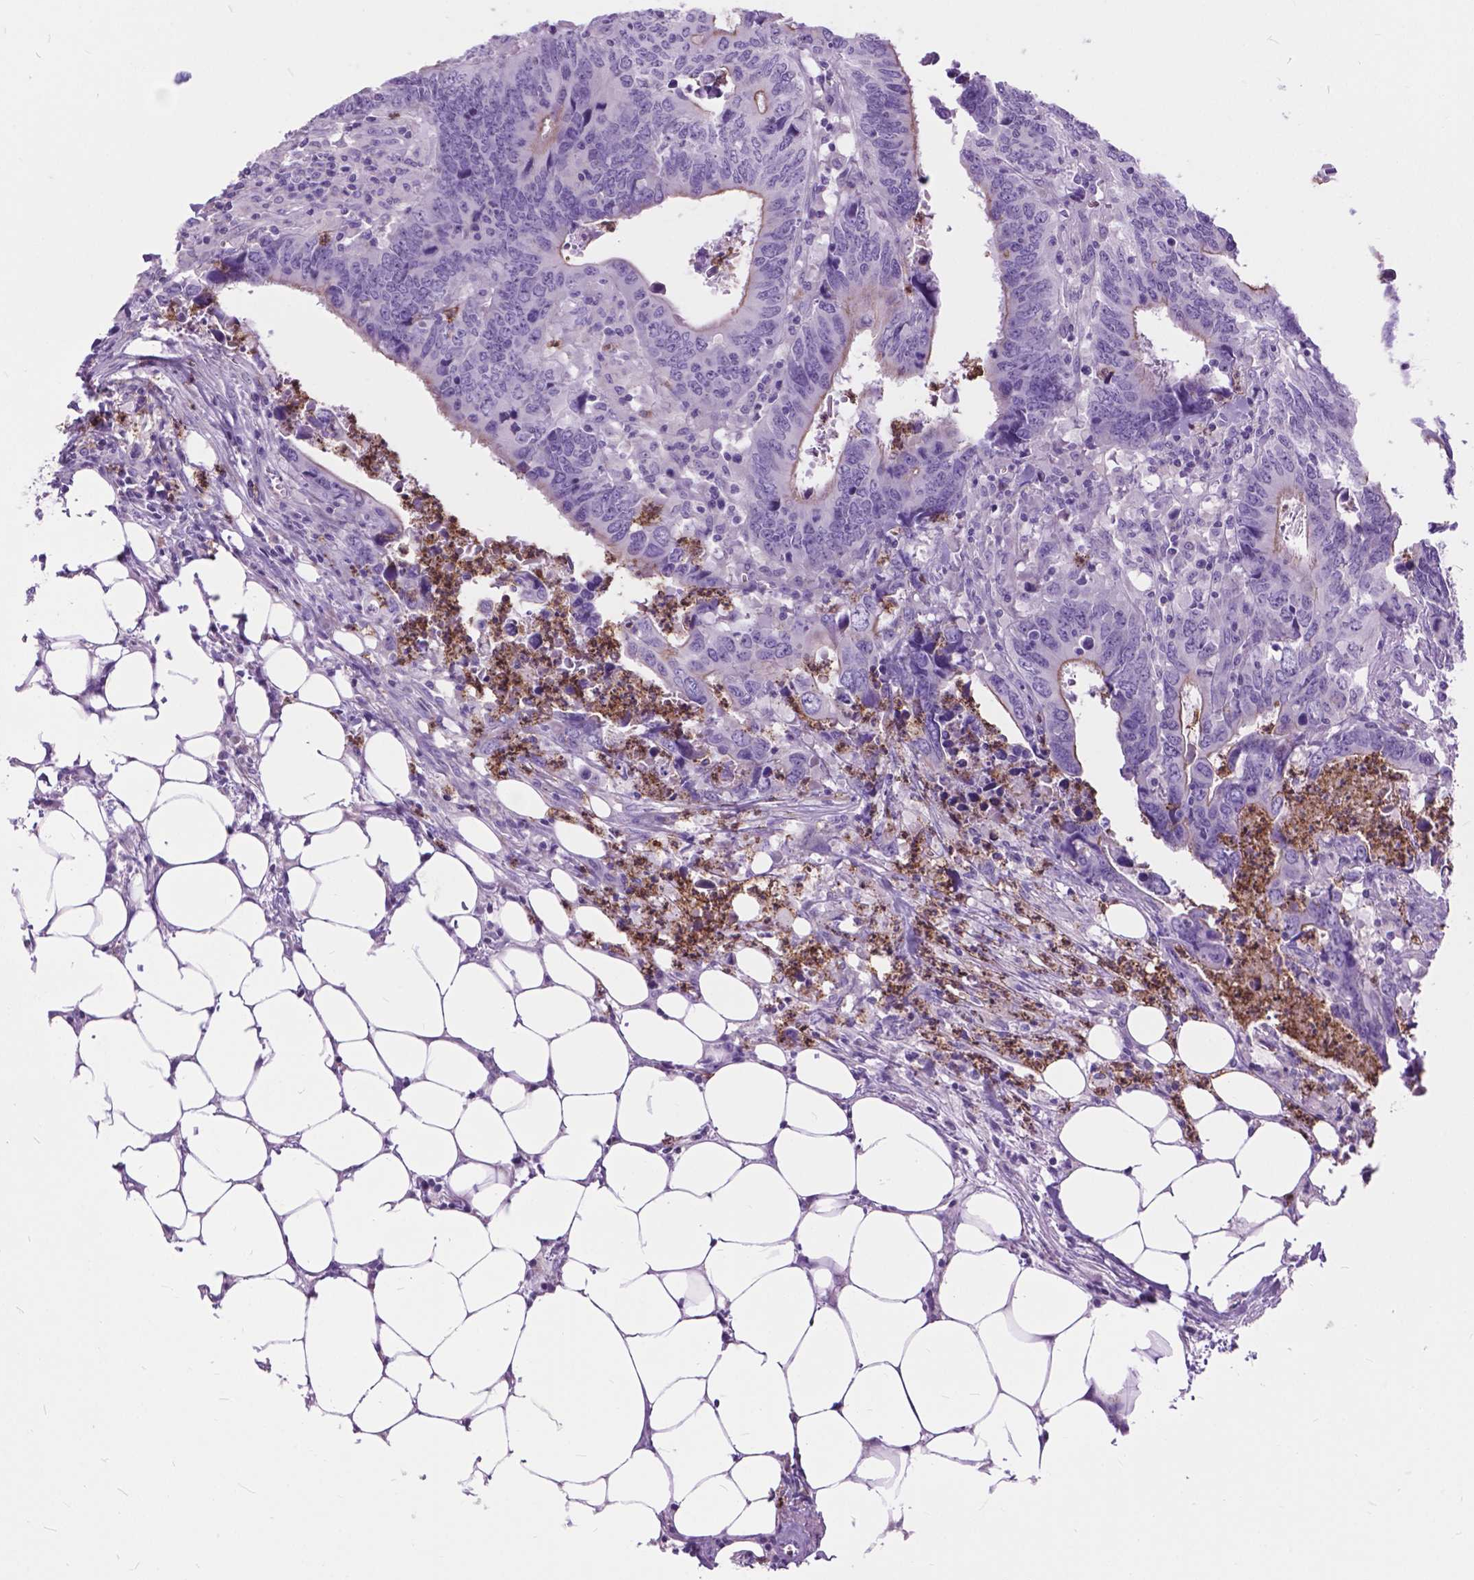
{"staining": {"intensity": "weak", "quantity": "<25%", "location": "cytoplasmic/membranous"}, "tissue": "colorectal cancer", "cell_type": "Tumor cells", "image_type": "cancer", "snomed": [{"axis": "morphology", "description": "Adenocarcinoma, NOS"}, {"axis": "topography", "description": "Colon"}], "caption": "DAB (3,3'-diaminobenzidine) immunohistochemical staining of human colorectal cancer demonstrates no significant staining in tumor cells.", "gene": "PRR35", "patient": {"sex": "female", "age": 82}}